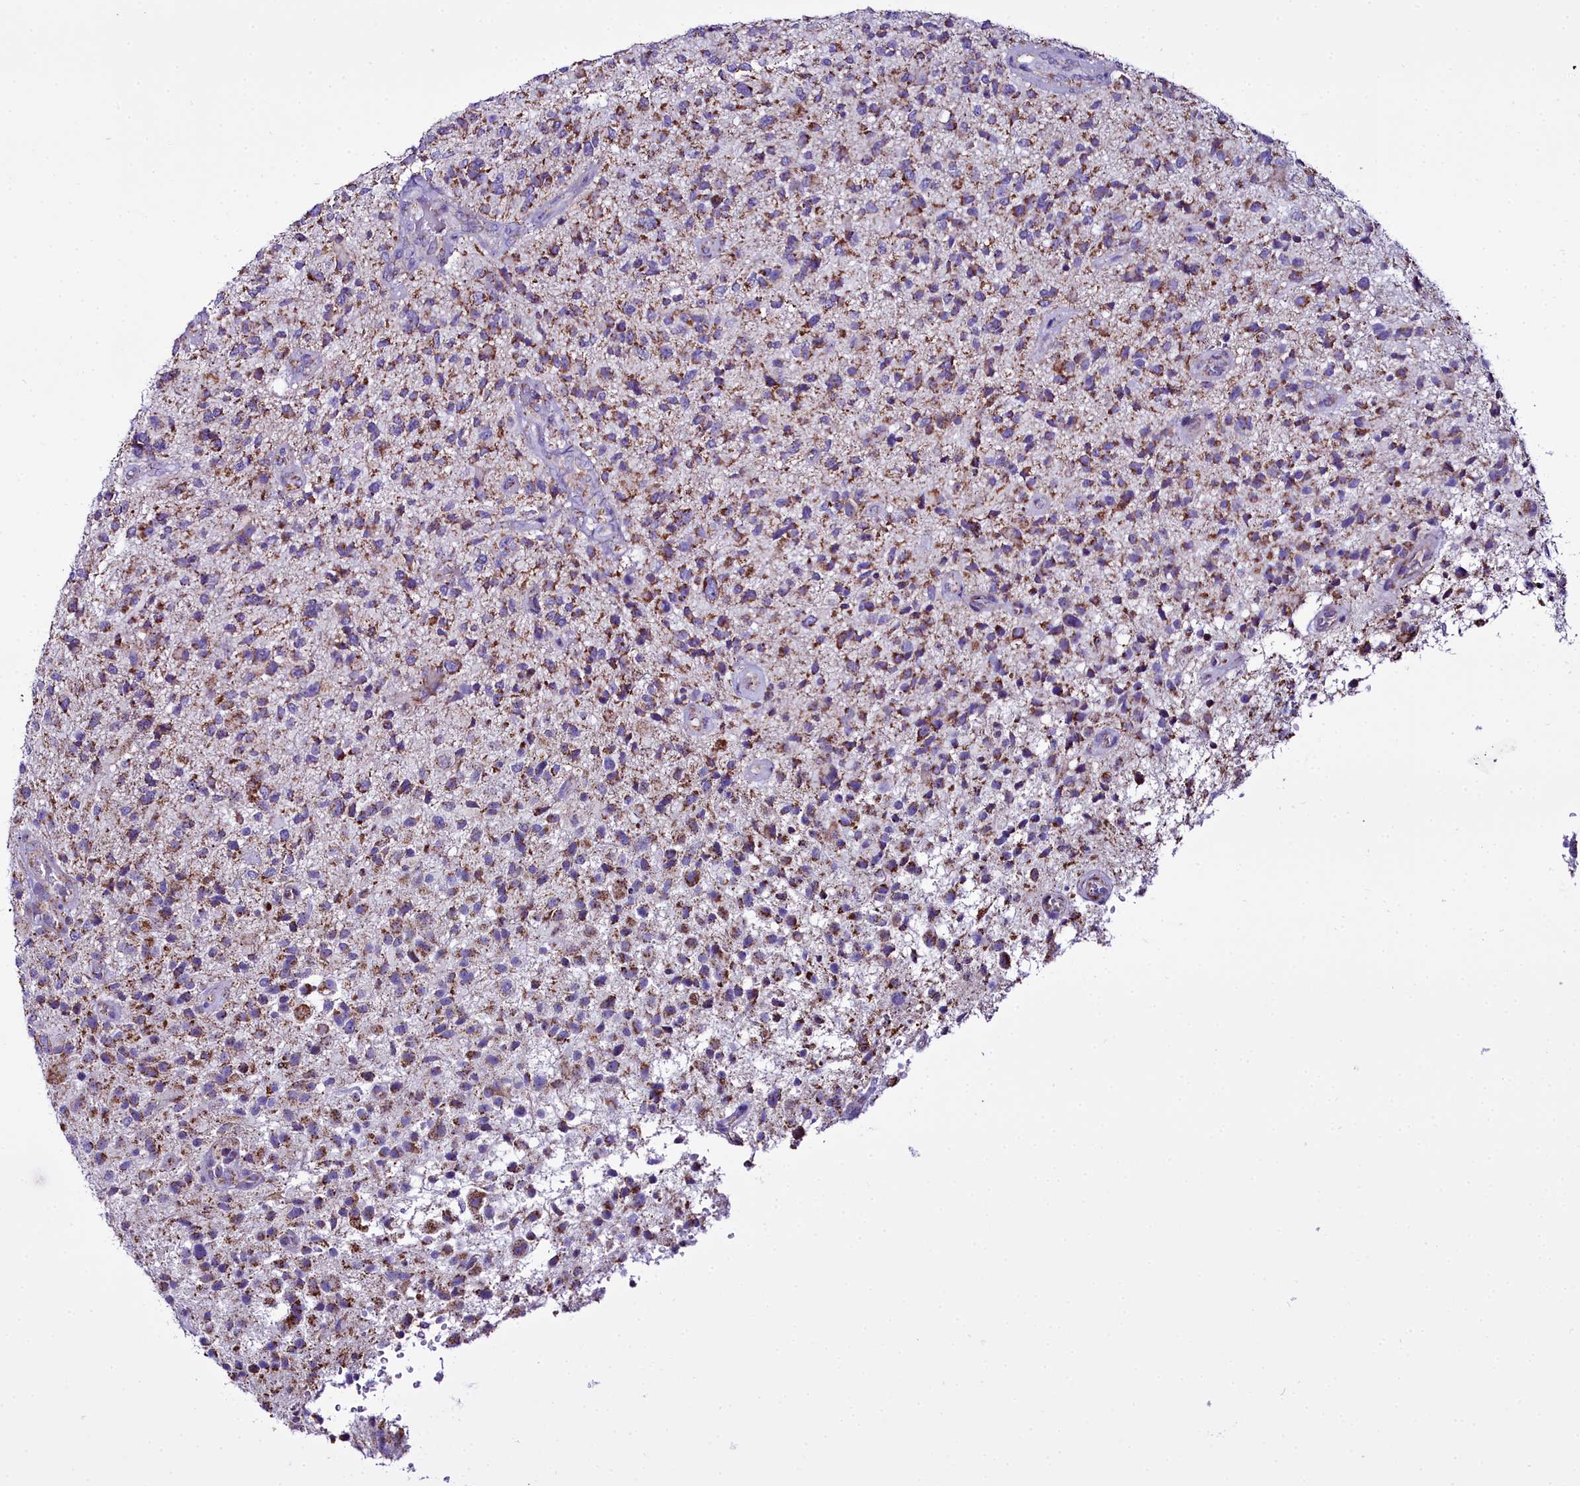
{"staining": {"intensity": "moderate", "quantity": "25%-75%", "location": "cytoplasmic/membranous"}, "tissue": "glioma", "cell_type": "Tumor cells", "image_type": "cancer", "snomed": [{"axis": "morphology", "description": "Glioma, malignant, High grade"}, {"axis": "topography", "description": "Brain"}], "caption": "Protein staining displays moderate cytoplasmic/membranous staining in about 25%-75% of tumor cells in glioma.", "gene": "WDFY3", "patient": {"sex": "male", "age": 47}}